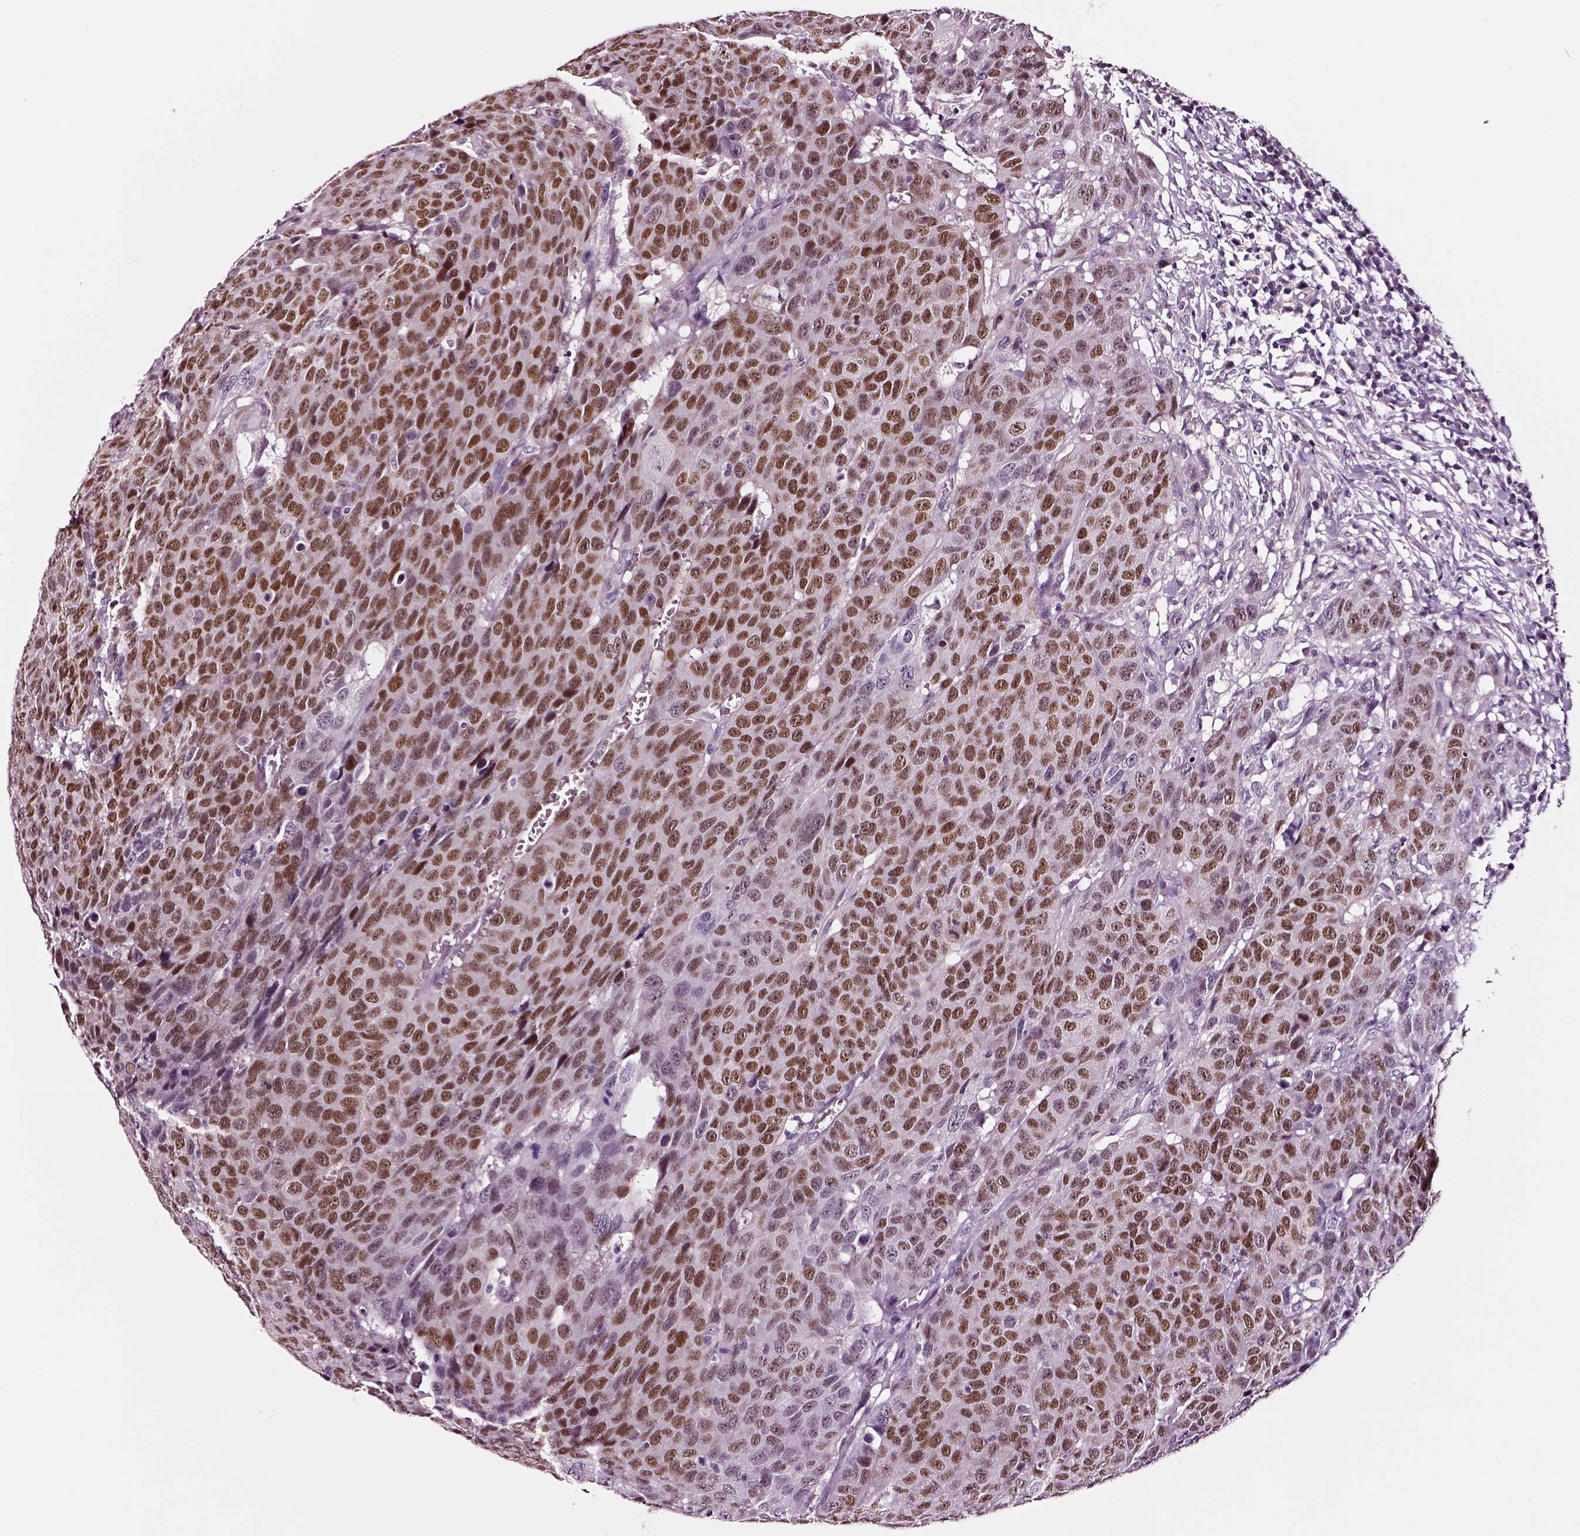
{"staining": {"intensity": "moderate", "quantity": ">75%", "location": "nuclear"}, "tissue": "head and neck cancer", "cell_type": "Tumor cells", "image_type": "cancer", "snomed": [{"axis": "morphology", "description": "Squamous cell carcinoma, NOS"}, {"axis": "topography", "description": "Head-Neck"}], "caption": "Human head and neck cancer stained with a protein marker shows moderate staining in tumor cells.", "gene": "SOX10", "patient": {"sex": "male", "age": 66}}